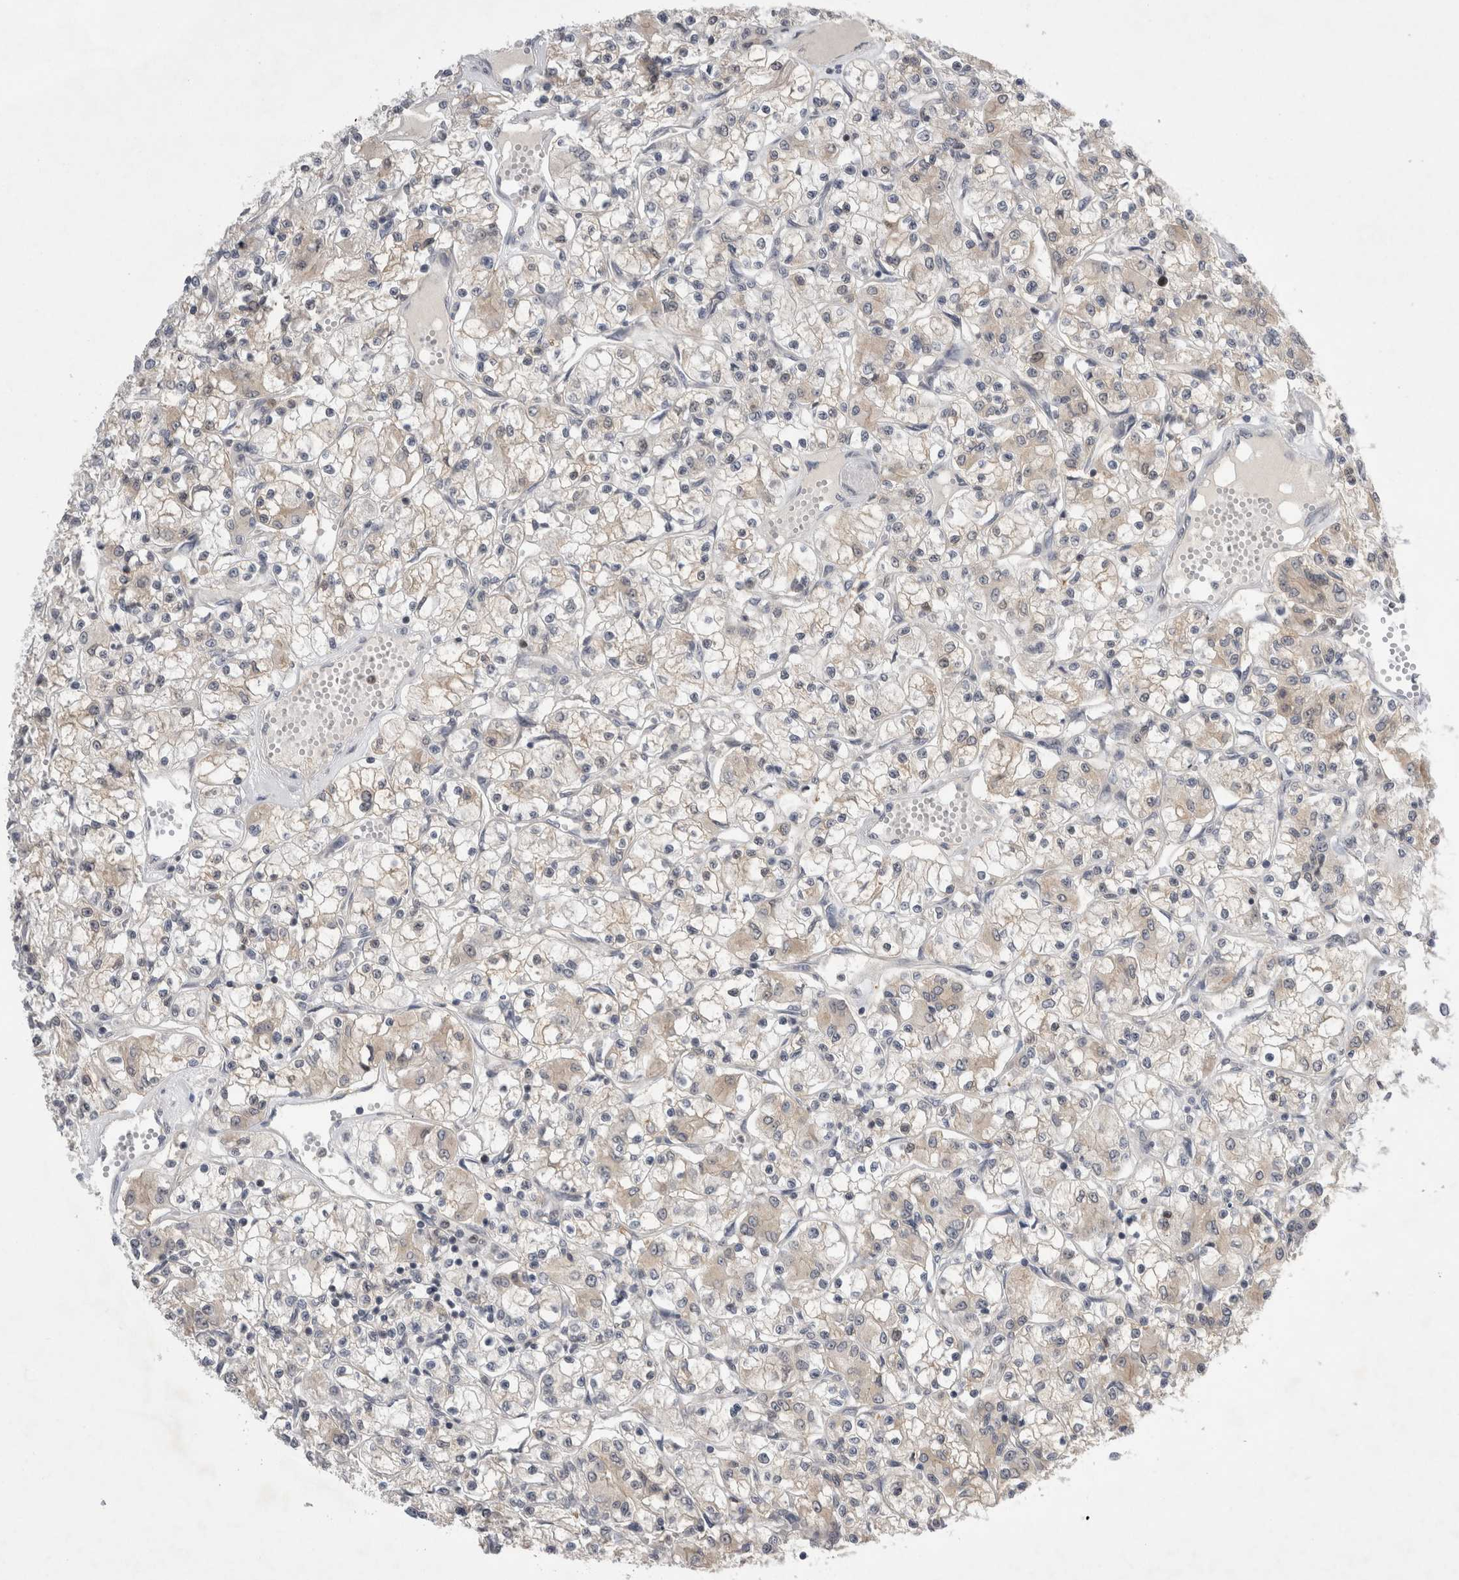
{"staining": {"intensity": "negative", "quantity": "none", "location": "none"}, "tissue": "renal cancer", "cell_type": "Tumor cells", "image_type": "cancer", "snomed": [{"axis": "morphology", "description": "Adenocarcinoma, NOS"}, {"axis": "topography", "description": "Kidney"}], "caption": "The image displays no significant staining in tumor cells of renal cancer. Brightfield microscopy of immunohistochemistry (IHC) stained with DAB (brown) and hematoxylin (blue), captured at high magnification.", "gene": "ZNF341", "patient": {"sex": "female", "age": 59}}